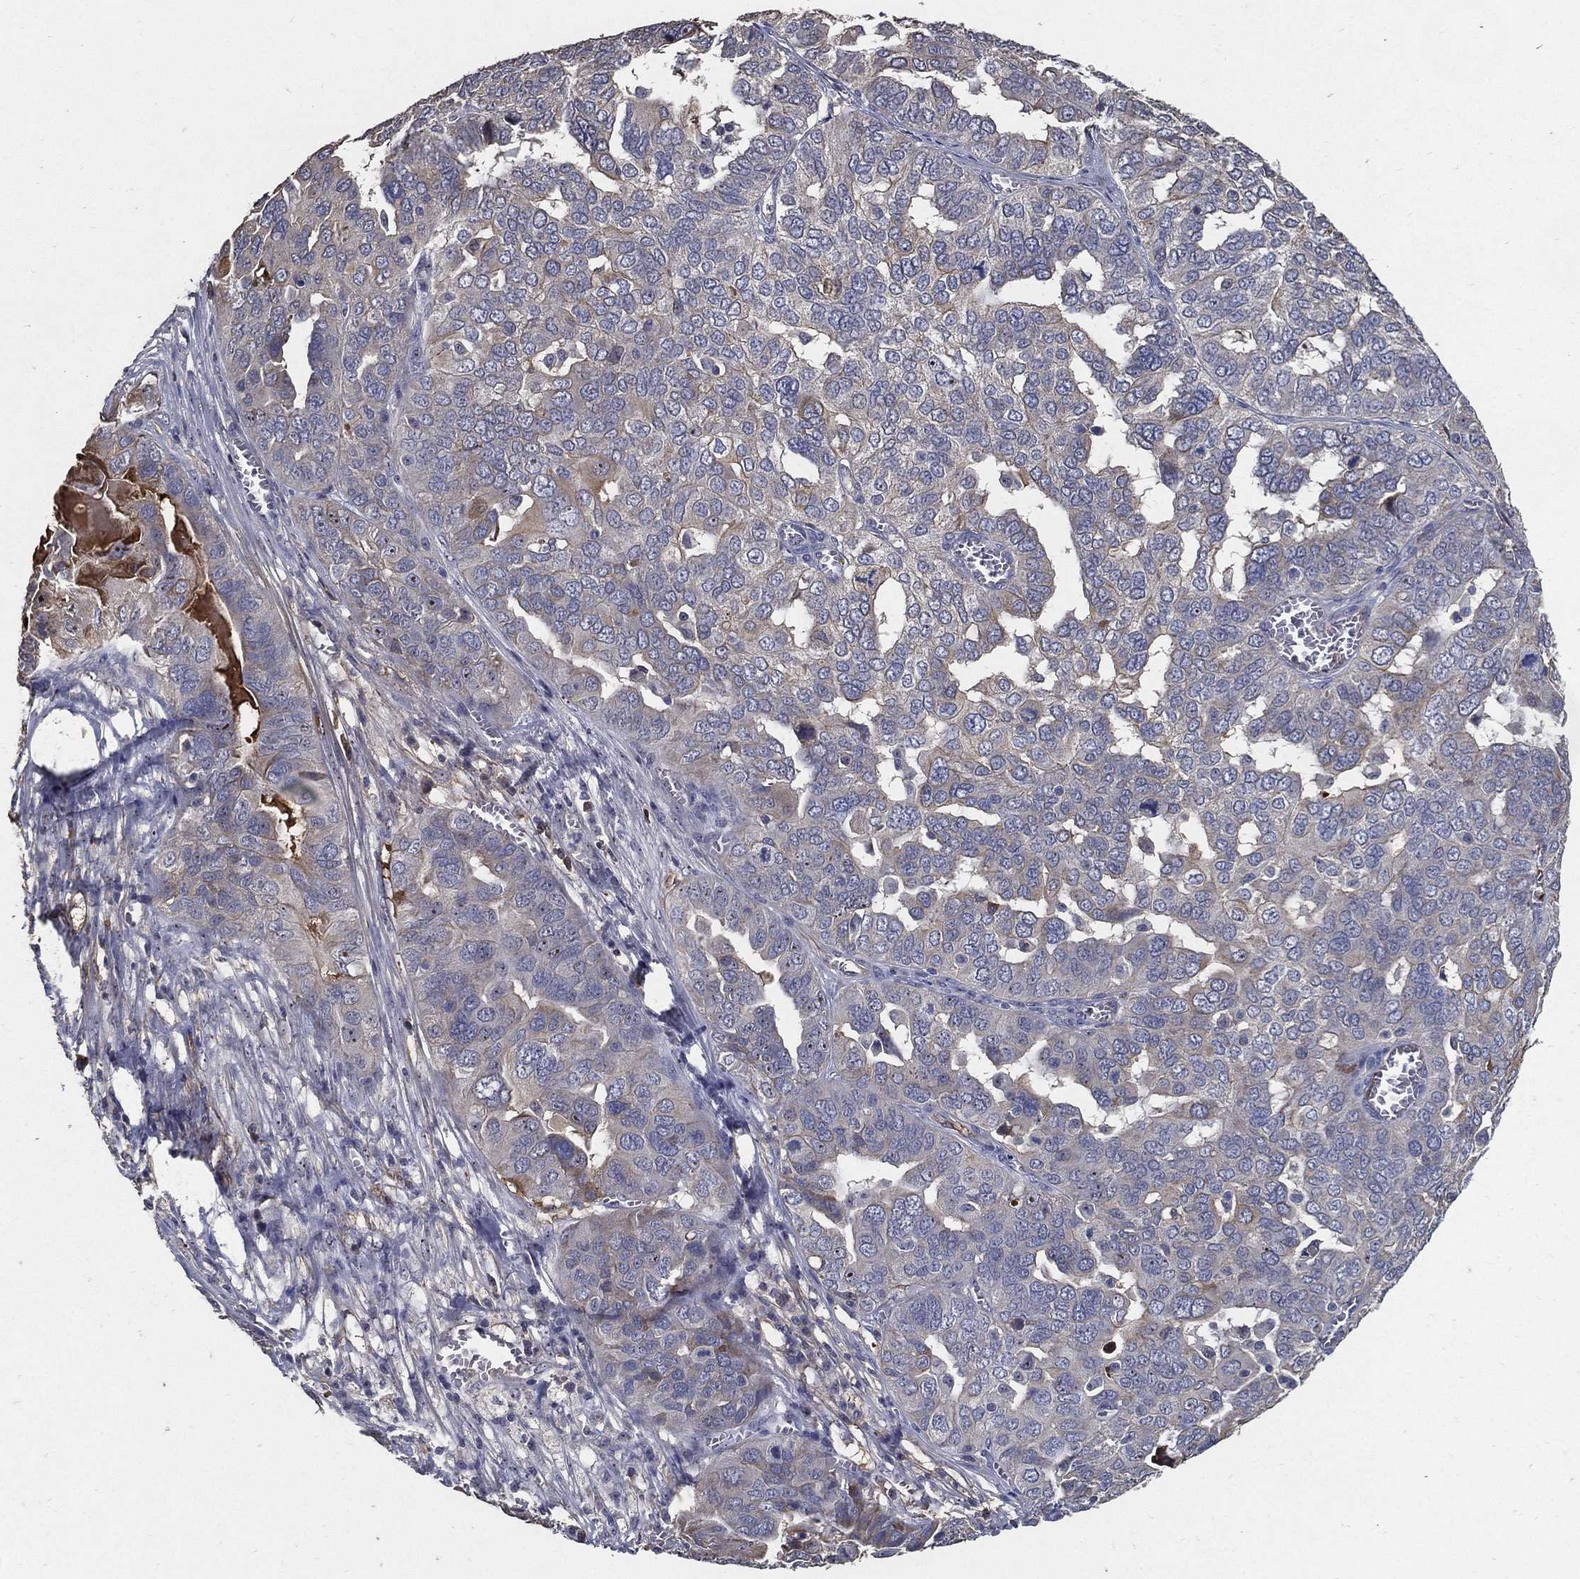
{"staining": {"intensity": "negative", "quantity": "none", "location": "none"}, "tissue": "ovarian cancer", "cell_type": "Tumor cells", "image_type": "cancer", "snomed": [{"axis": "morphology", "description": "Carcinoma, endometroid"}, {"axis": "topography", "description": "Soft tissue"}, {"axis": "topography", "description": "Ovary"}], "caption": "Ovarian cancer was stained to show a protein in brown. There is no significant expression in tumor cells. Brightfield microscopy of immunohistochemistry (IHC) stained with DAB (3,3'-diaminobenzidine) (brown) and hematoxylin (blue), captured at high magnification.", "gene": "EFNA1", "patient": {"sex": "female", "age": 52}}